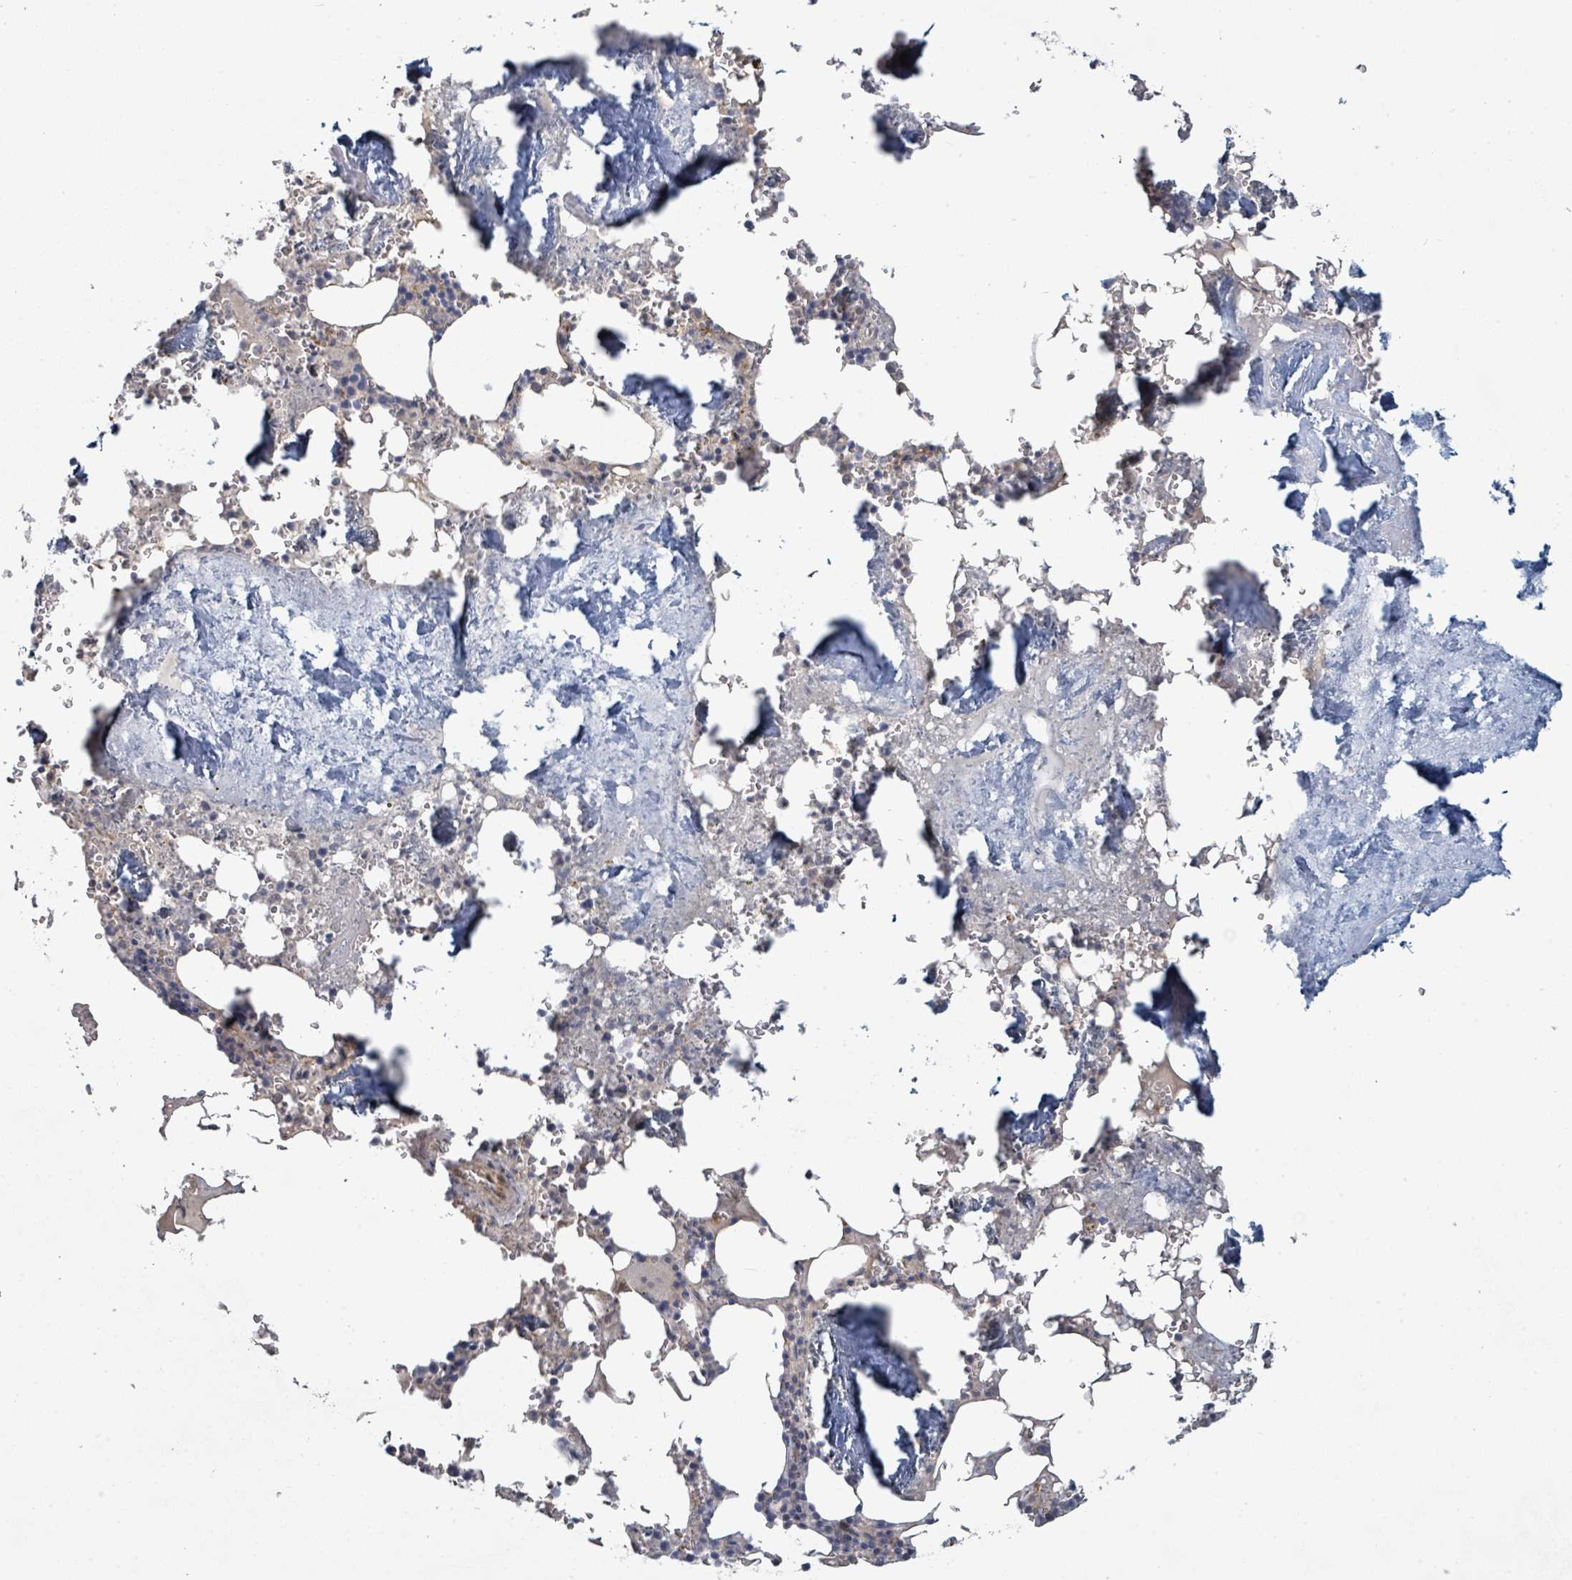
{"staining": {"intensity": "moderate", "quantity": "<25%", "location": "cytoplasmic/membranous"}, "tissue": "bone marrow", "cell_type": "Hematopoietic cells", "image_type": "normal", "snomed": [{"axis": "morphology", "description": "Normal tissue, NOS"}, {"axis": "topography", "description": "Bone marrow"}], "caption": "Protein analysis of unremarkable bone marrow reveals moderate cytoplasmic/membranous staining in approximately <25% of hematopoietic cells.", "gene": "COL5A3", "patient": {"sex": "male", "age": 54}}